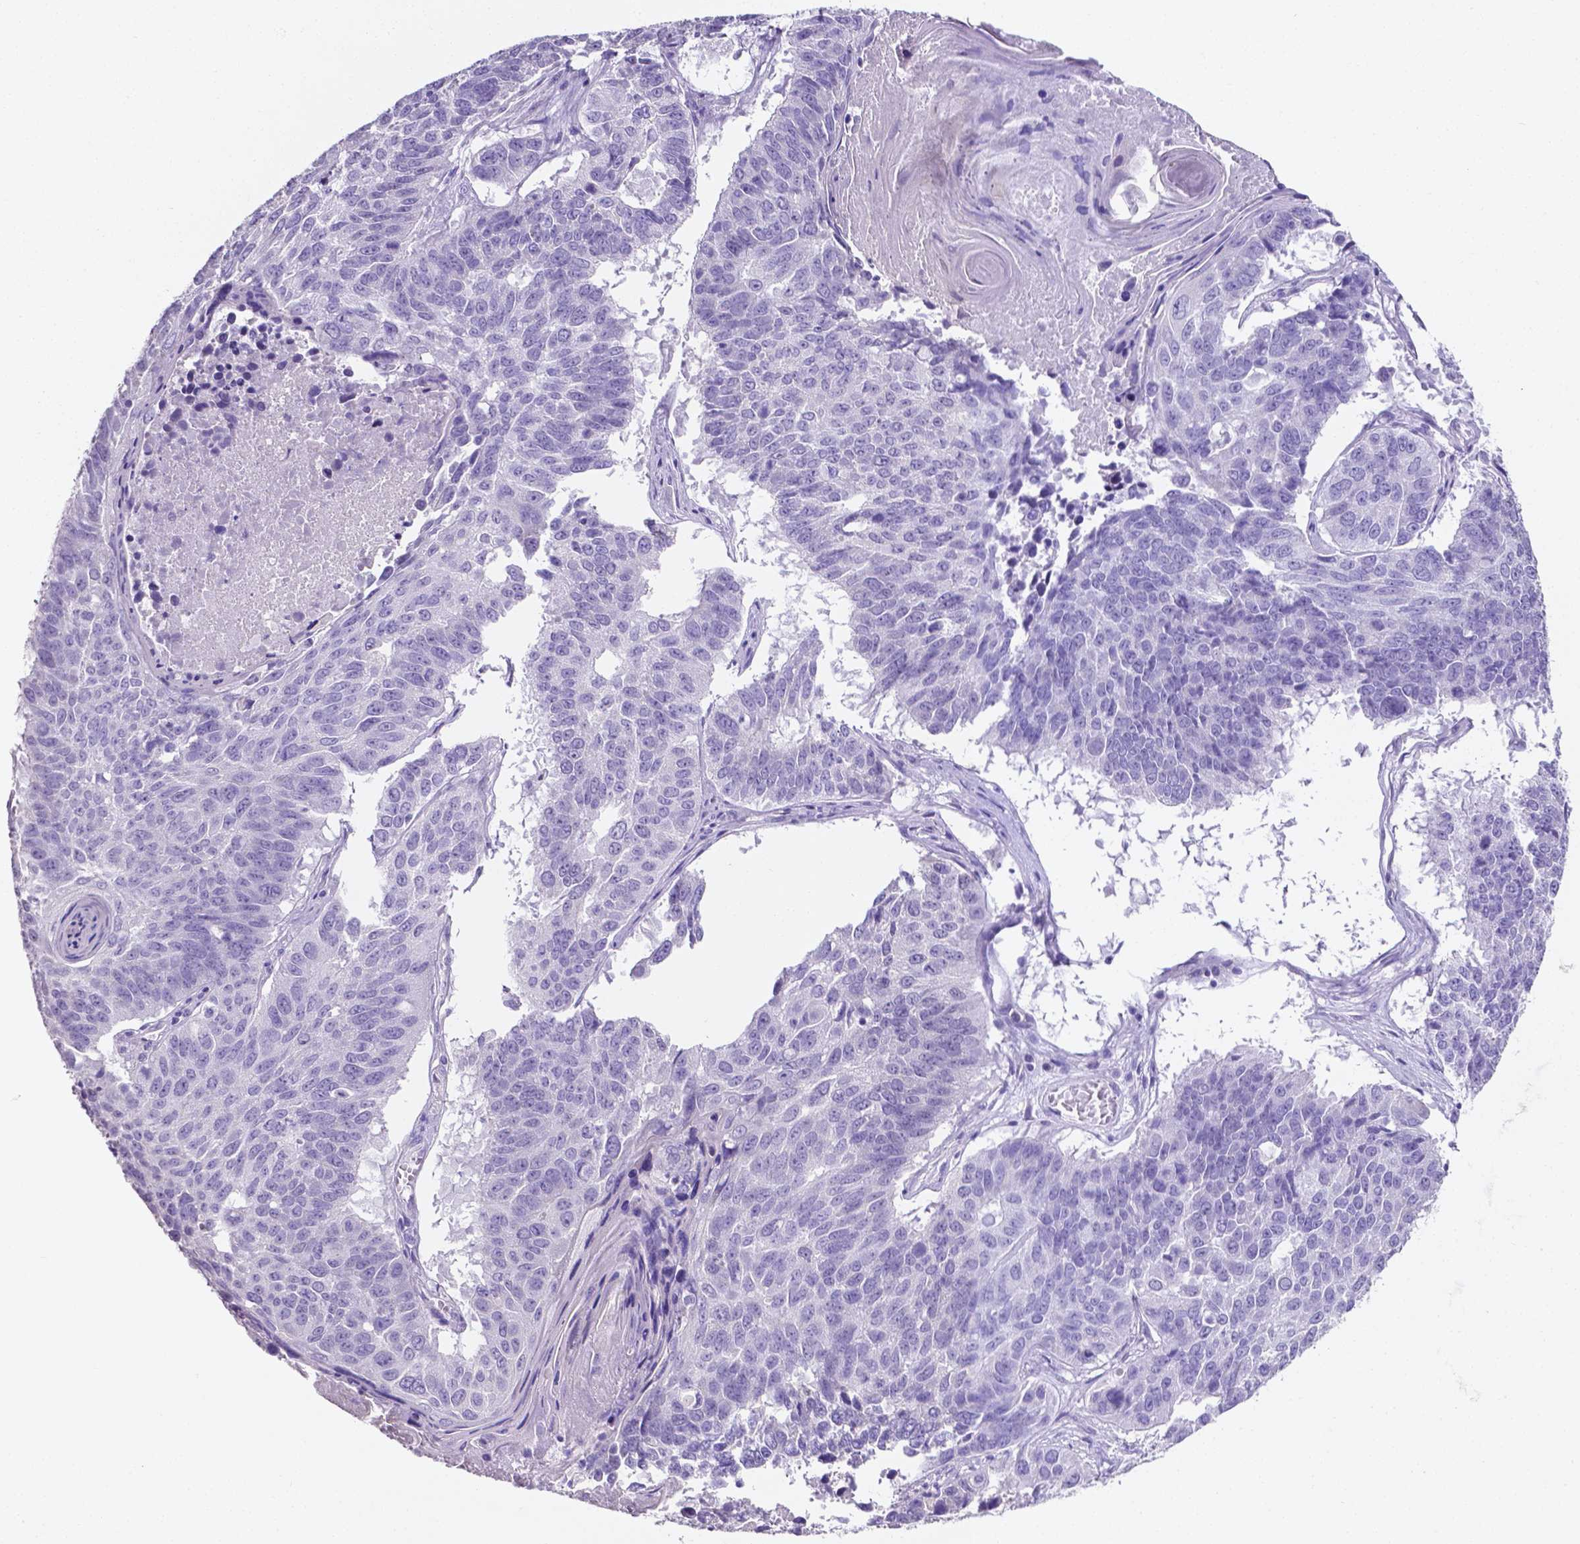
{"staining": {"intensity": "negative", "quantity": "none", "location": "none"}, "tissue": "lung cancer", "cell_type": "Tumor cells", "image_type": "cancer", "snomed": [{"axis": "morphology", "description": "Squamous cell carcinoma, NOS"}, {"axis": "topography", "description": "Lung"}], "caption": "Tumor cells show no significant protein expression in lung squamous cell carcinoma.", "gene": "SLC22A2", "patient": {"sex": "male", "age": 73}}